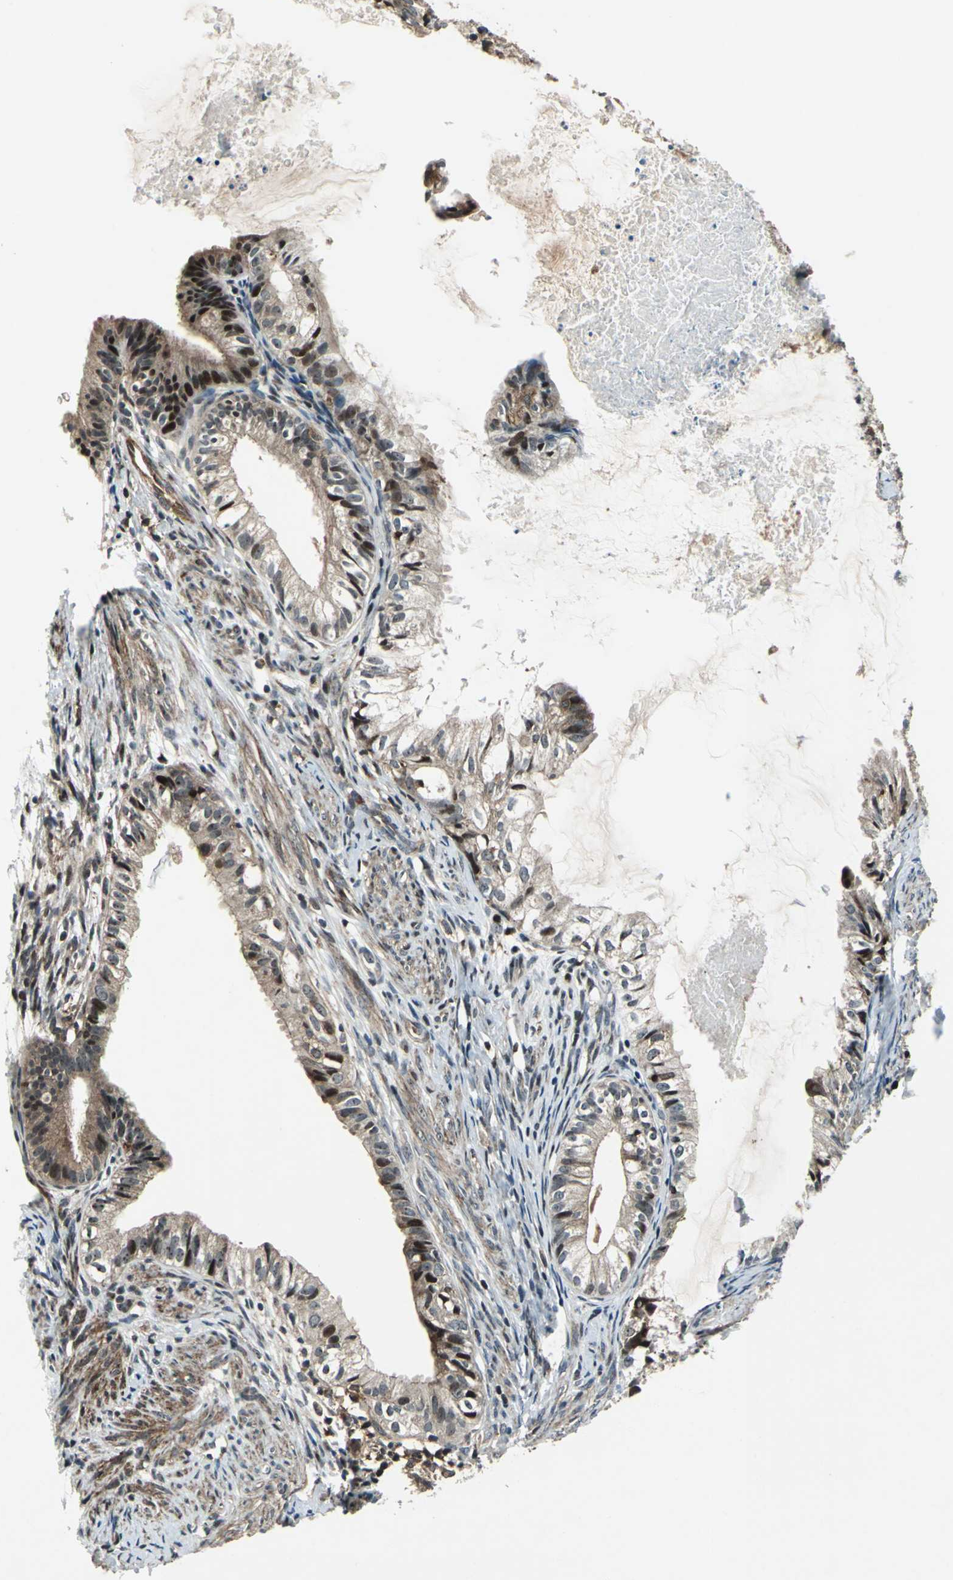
{"staining": {"intensity": "moderate", "quantity": "25%-75%", "location": "cytoplasmic/membranous,nuclear"}, "tissue": "cervical cancer", "cell_type": "Tumor cells", "image_type": "cancer", "snomed": [{"axis": "morphology", "description": "Normal tissue, NOS"}, {"axis": "morphology", "description": "Adenocarcinoma, NOS"}, {"axis": "topography", "description": "Cervix"}, {"axis": "topography", "description": "Endometrium"}], "caption": "Immunohistochemistry (IHC) image of human cervical cancer stained for a protein (brown), which displays medium levels of moderate cytoplasmic/membranous and nuclear expression in about 25%-75% of tumor cells.", "gene": "AATF", "patient": {"sex": "female", "age": 86}}